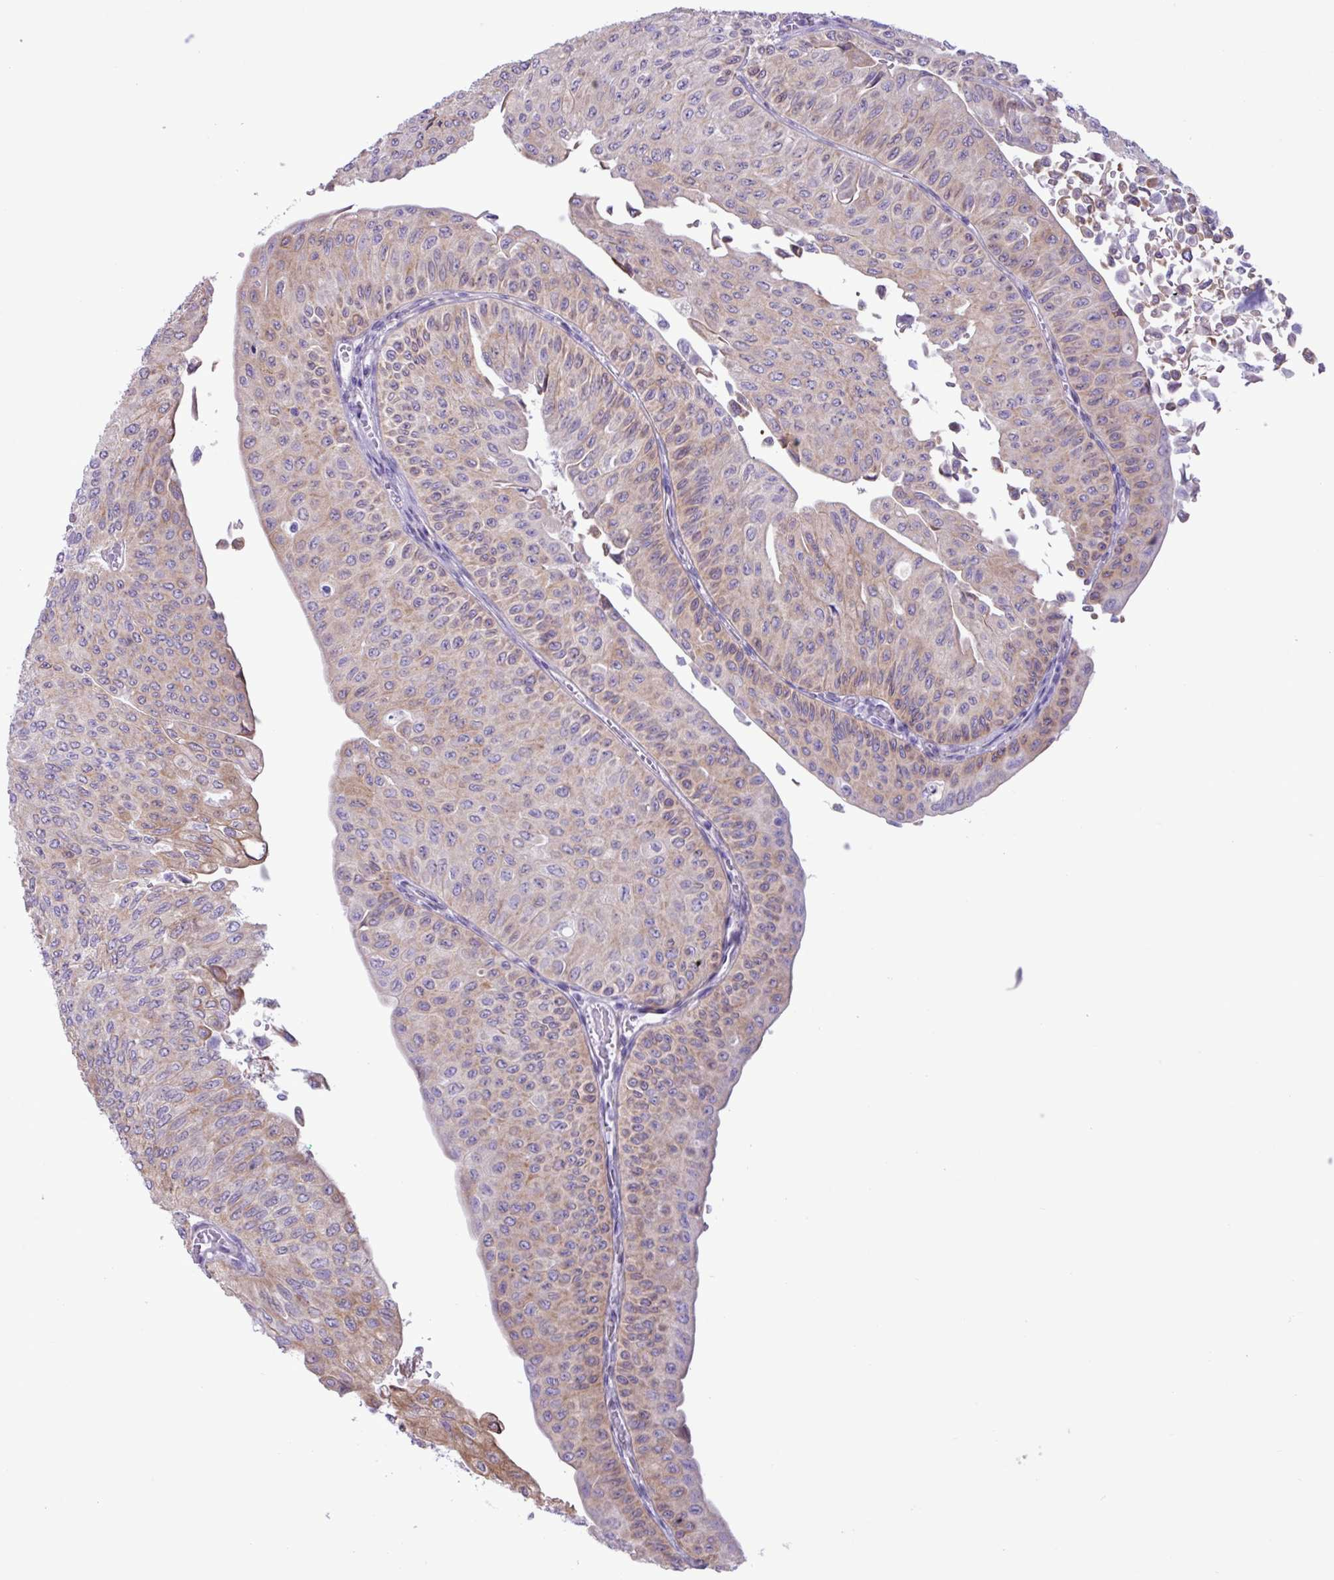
{"staining": {"intensity": "weak", "quantity": "25%-75%", "location": "cytoplasmic/membranous"}, "tissue": "urothelial cancer", "cell_type": "Tumor cells", "image_type": "cancer", "snomed": [{"axis": "morphology", "description": "Urothelial carcinoma, NOS"}, {"axis": "topography", "description": "Urinary bladder"}], "caption": "High-power microscopy captured an IHC image of urothelial cancer, revealing weak cytoplasmic/membranous staining in approximately 25%-75% of tumor cells. Nuclei are stained in blue.", "gene": "SLC38A1", "patient": {"sex": "male", "age": 59}}